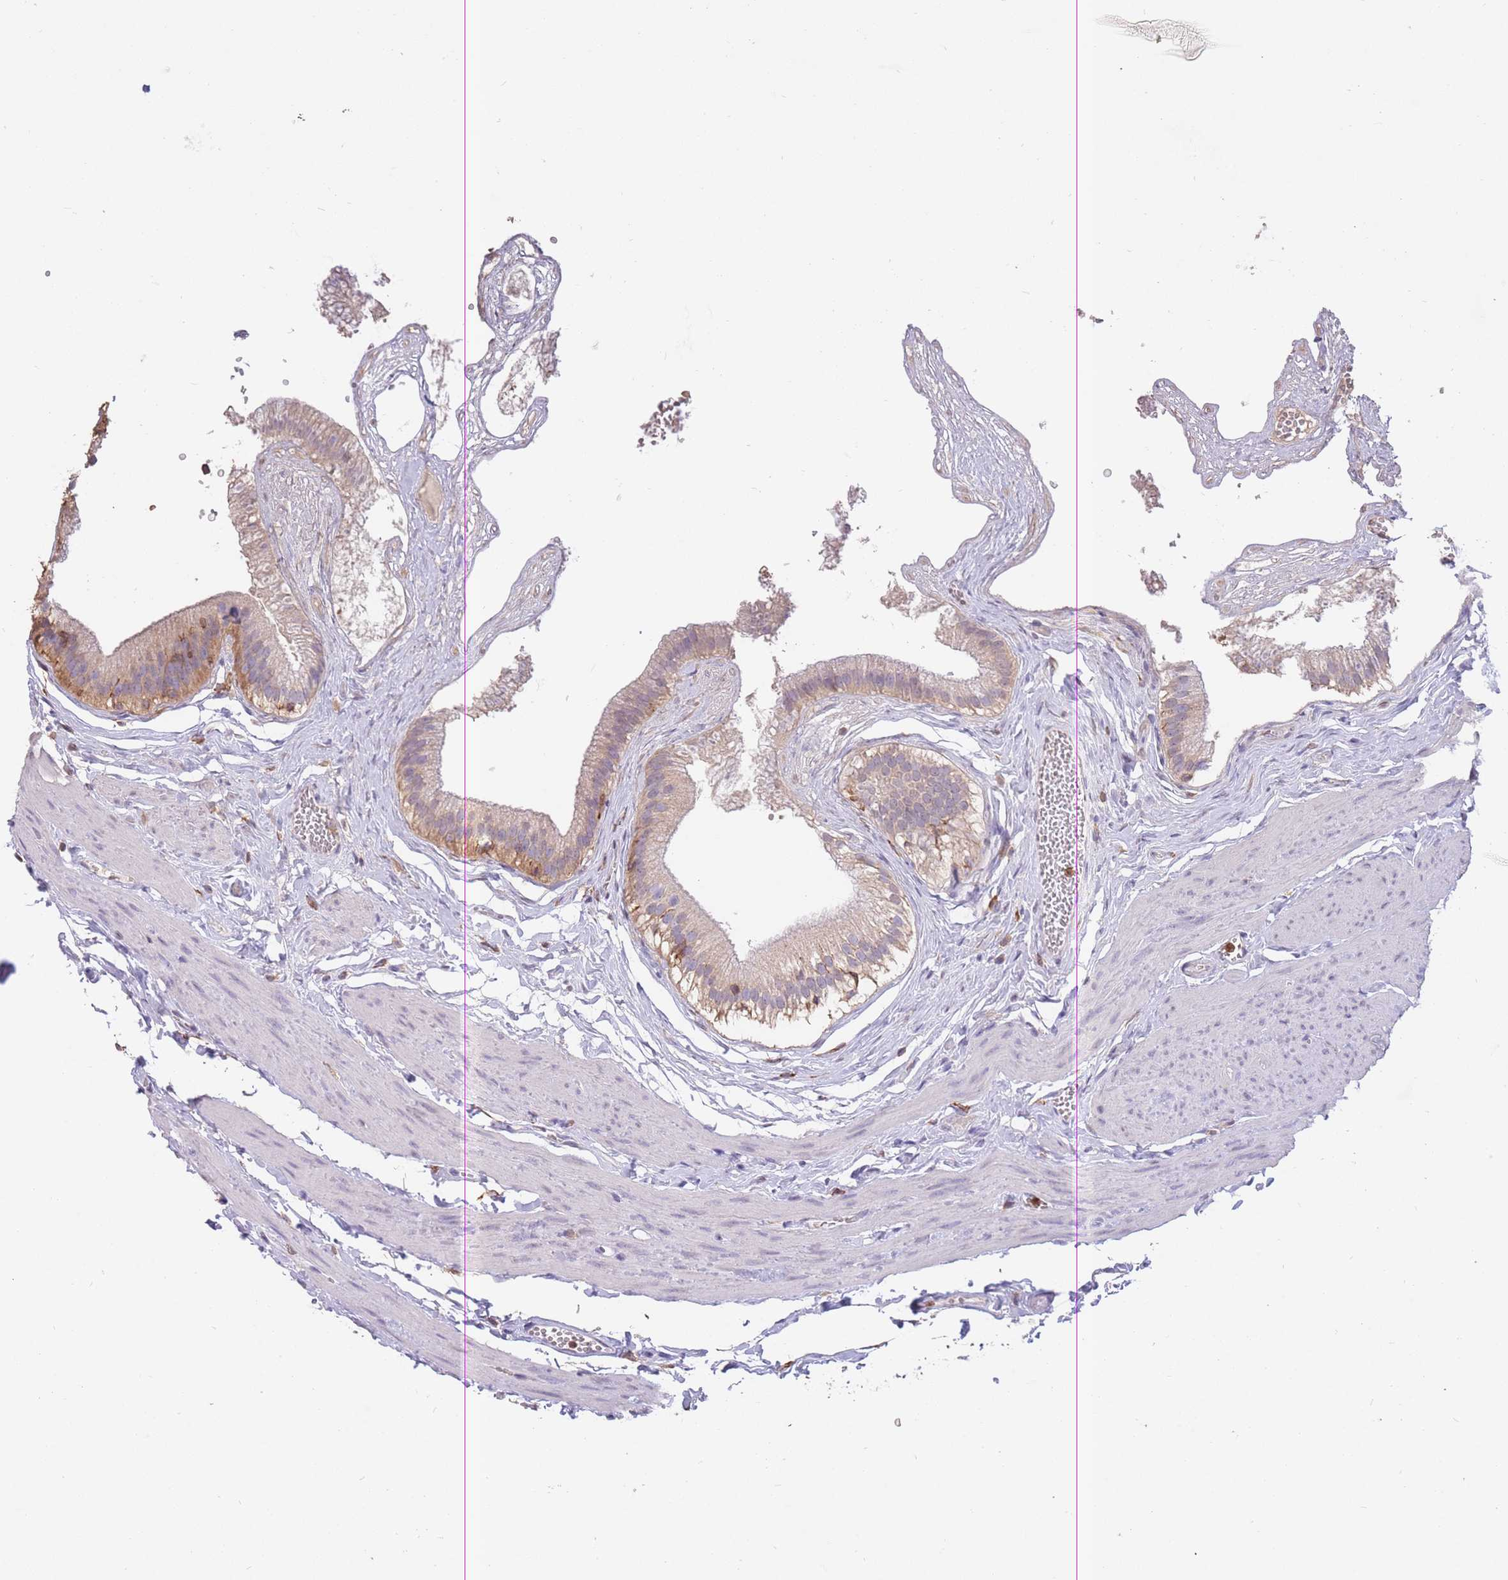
{"staining": {"intensity": "weak", "quantity": "25%-75%", "location": "cytoplasmic/membranous"}, "tissue": "gallbladder", "cell_type": "Glandular cells", "image_type": "normal", "snomed": [{"axis": "morphology", "description": "Normal tissue, NOS"}, {"axis": "topography", "description": "Gallbladder"}], "caption": "High-power microscopy captured an immunohistochemistry (IHC) image of unremarkable gallbladder, revealing weak cytoplasmic/membranous expression in about 25%-75% of glandular cells.", "gene": "GMIP", "patient": {"sex": "female", "age": 54}}